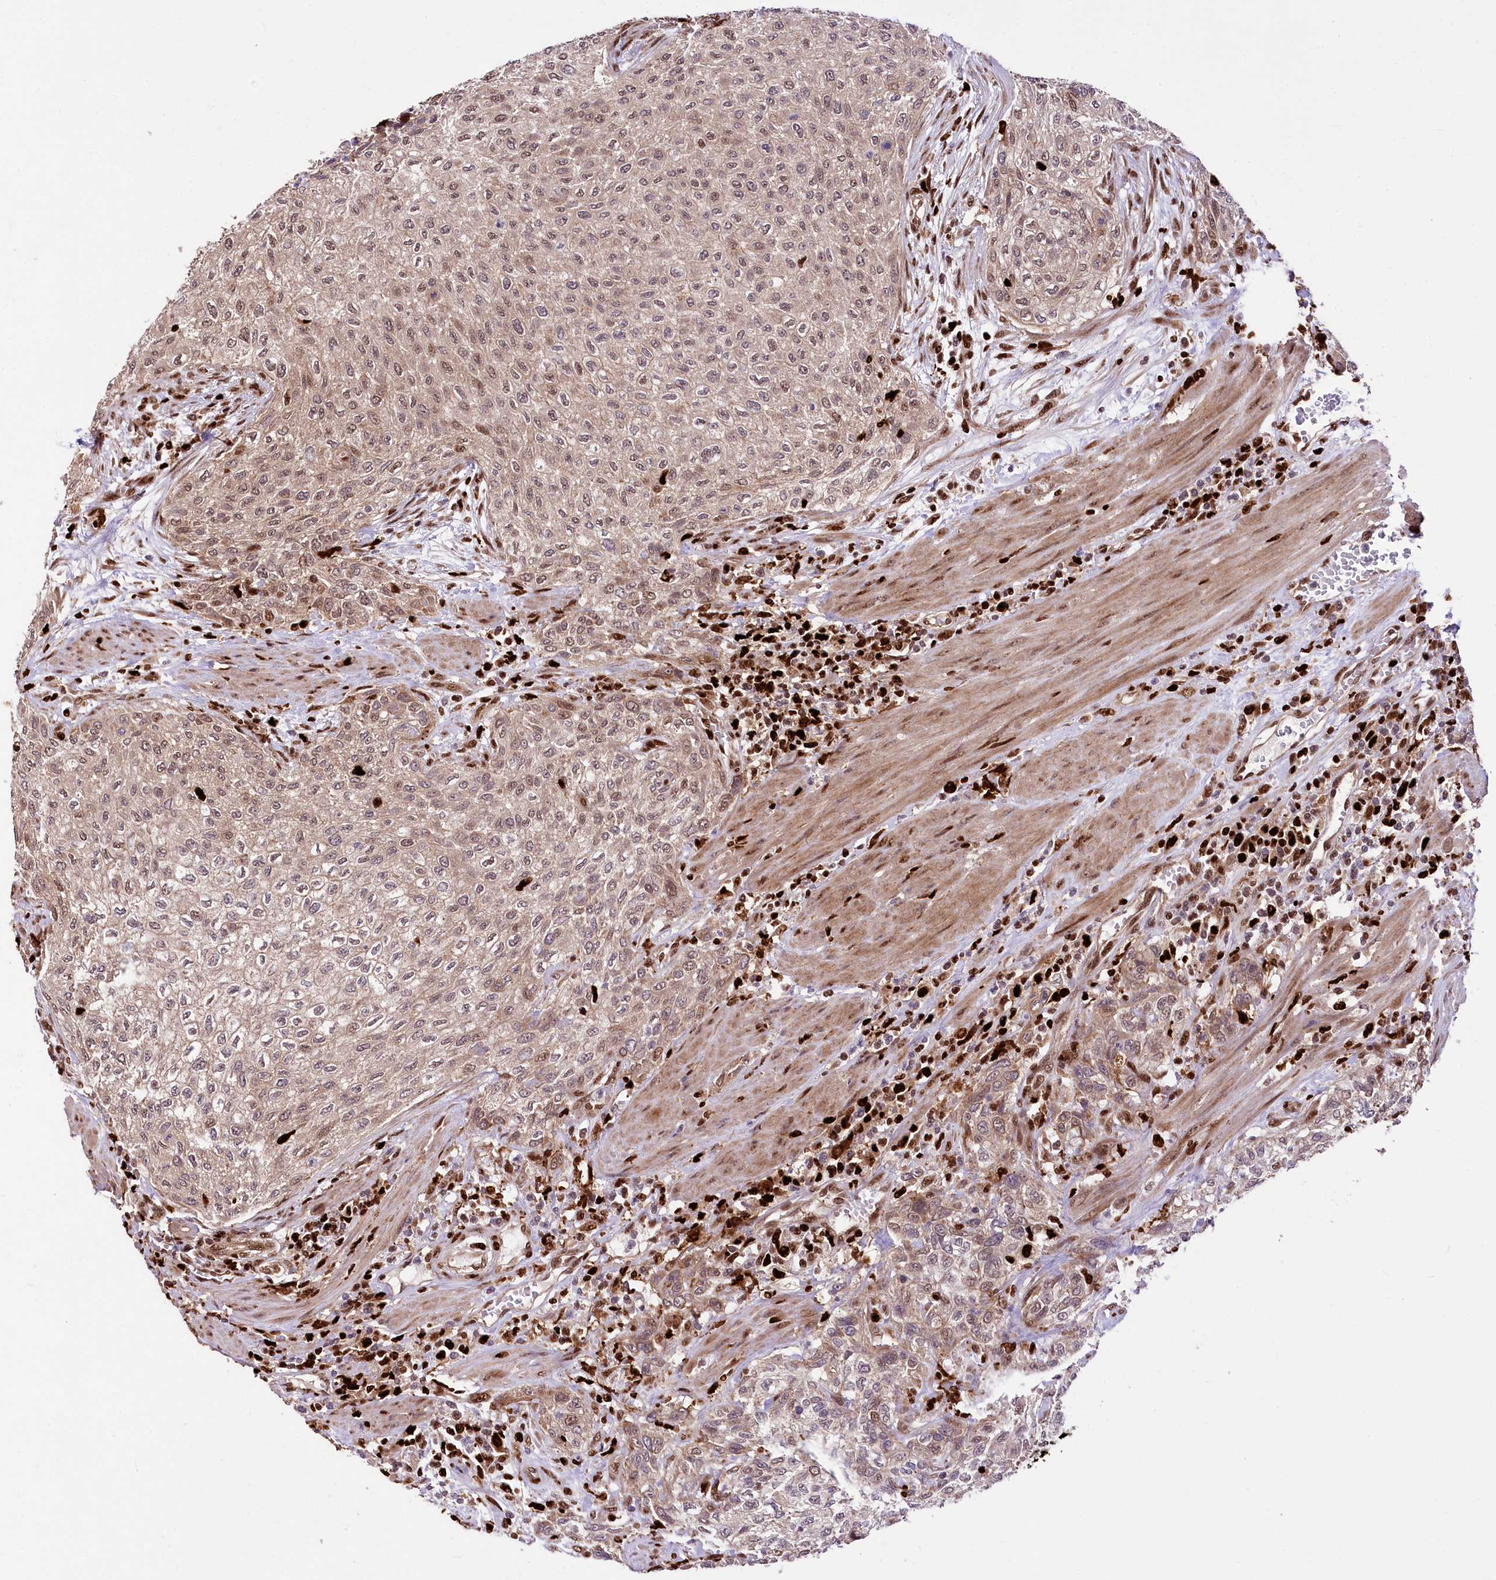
{"staining": {"intensity": "weak", "quantity": "<25%", "location": "nuclear"}, "tissue": "urothelial cancer", "cell_type": "Tumor cells", "image_type": "cancer", "snomed": [{"axis": "morphology", "description": "Urothelial carcinoma, High grade"}, {"axis": "topography", "description": "Urinary bladder"}], "caption": "Tumor cells are negative for brown protein staining in urothelial cancer. (DAB immunohistochemistry (IHC), high magnification).", "gene": "FIGN", "patient": {"sex": "male", "age": 35}}